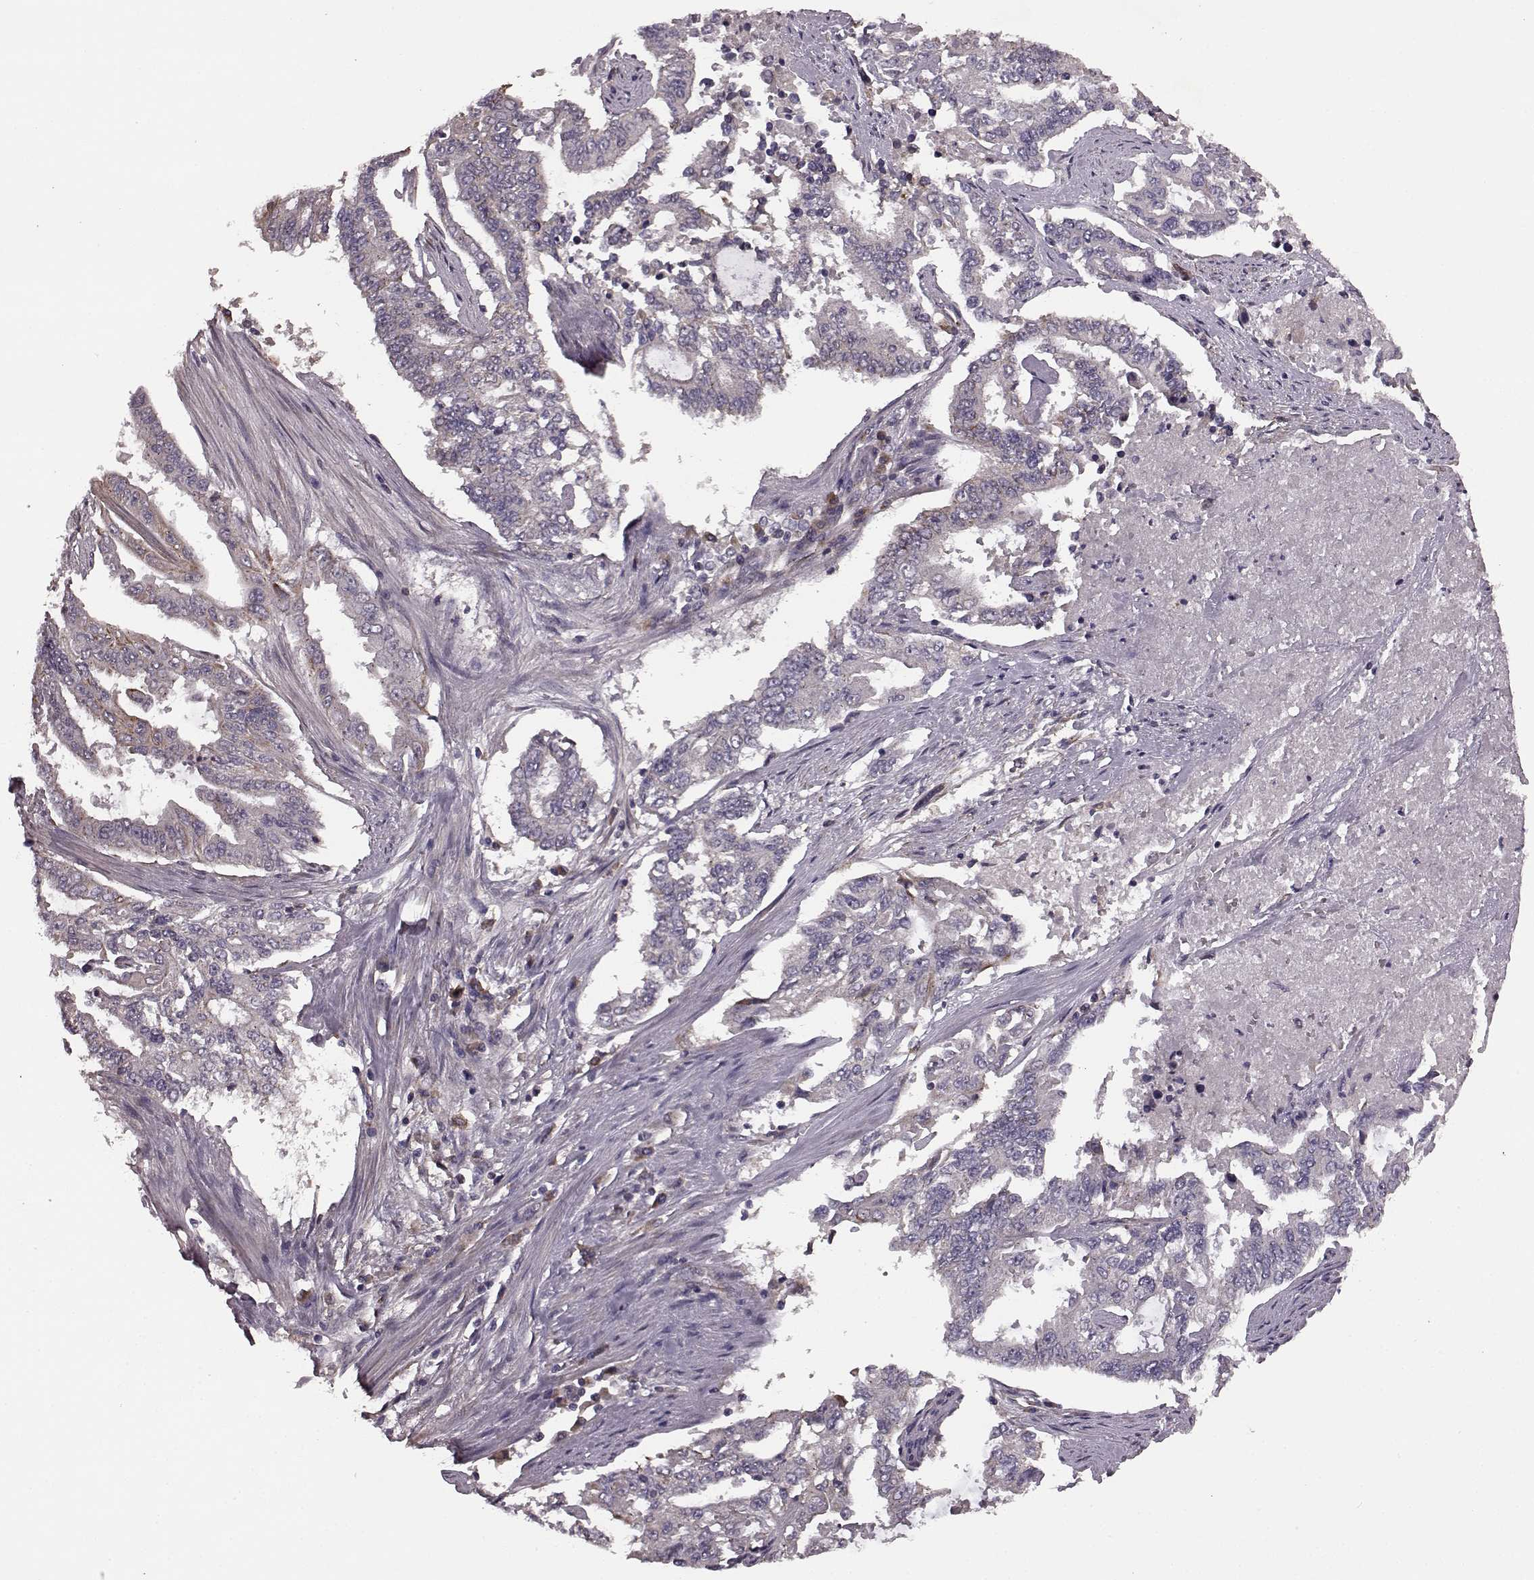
{"staining": {"intensity": "negative", "quantity": "none", "location": "none"}, "tissue": "endometrial cancer", "cell_type": "Tumor cells", "image_type": "cancer", "snomed": [{"axis": "morphology", "description": "Adenocarcinoma, NOS"}, {"axis": "topography", "description": "Uterus"}], "caption": "Protein analysis of endometrial cancer exhibits no significant positivity in tumor cells.", "gene": "NTF3", "patient": {"sex": "female", "age": 59}}